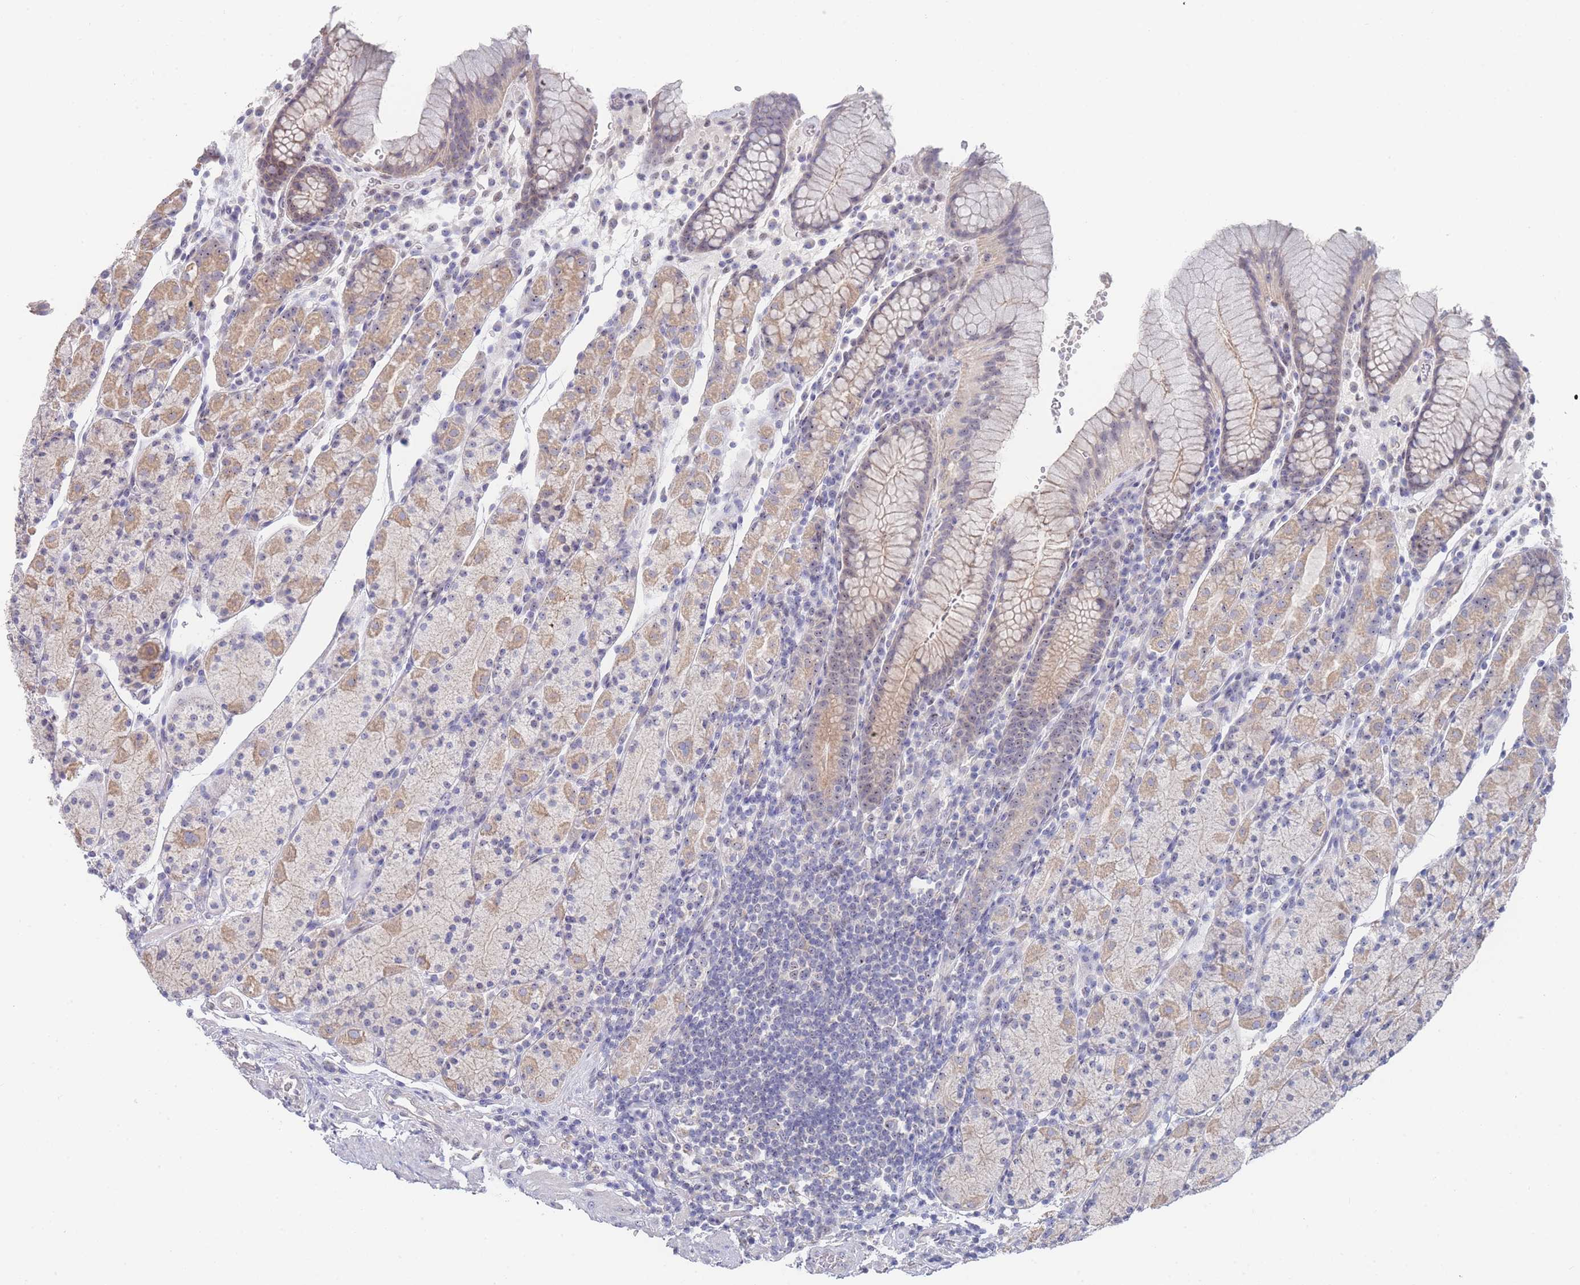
{"staining": {"intensity": "moderate", "quantity": "25%-75%", "location": "cytoplasmic/membranous,nuclear"}, "tissue": "stomach", "cell_type": "Glandular cells", "image_type": "normal", "snomed": [{"axis": "morphology", "description": "Normal tissue, NOS"}, {"axis": "topography", "description": "Stomach, upper"}, {"axis": "topography", "description": "Stomach"}], "caption": "The immunohistochemical stain highlights moderate cytoplasmic/membranous,nuclear positivity in glandular cells of unremarkable stomach. The protein of interest is shown in brown color, while the nuclei are stained blue.", "gene": "ZNF142", "patient": {"sex": "male", "age": 62}}